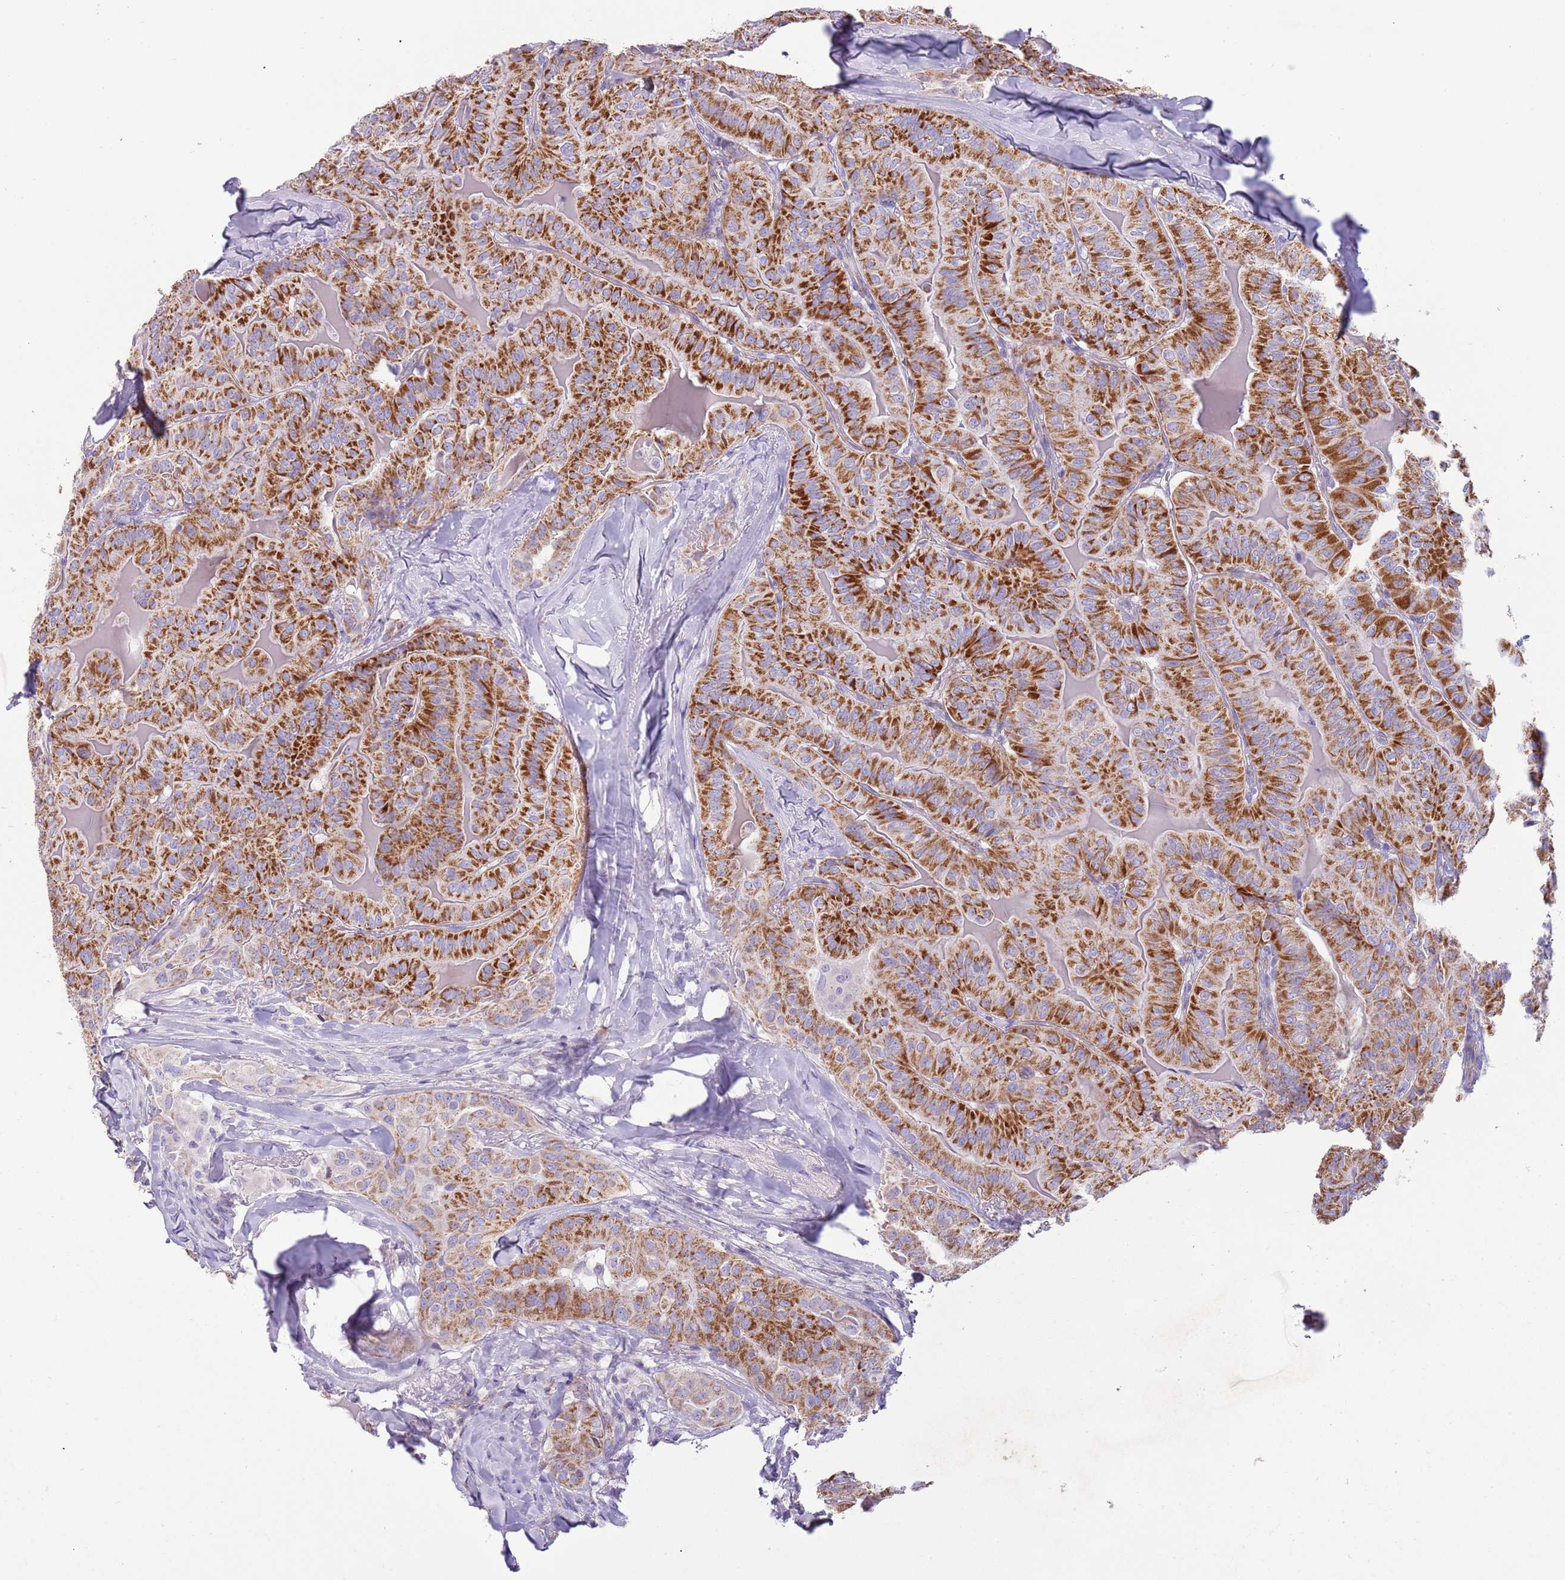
{"staining": {"intensity": "strong", "quantity": ">75%", "location": "cytoplasmic/membranous"}, "tissue": "thyroid cancer", "cell_type": "Tumor cells", "image_type": "cancer", "snomed": [{"axis": "morphology", "description": "Papillary adenocarcinoma, NOS"}, {"axis": "topography", "description": "Thyroid gland"}], "caption": "This photomicrograph displays immunohistochemistry staining of thyroid cancer, with high strong cytoplasmic/membranous staining in approximately >75% of tumor cells.", "gene": "RNF222", "patient": {"sex": "female", "age": 68}}